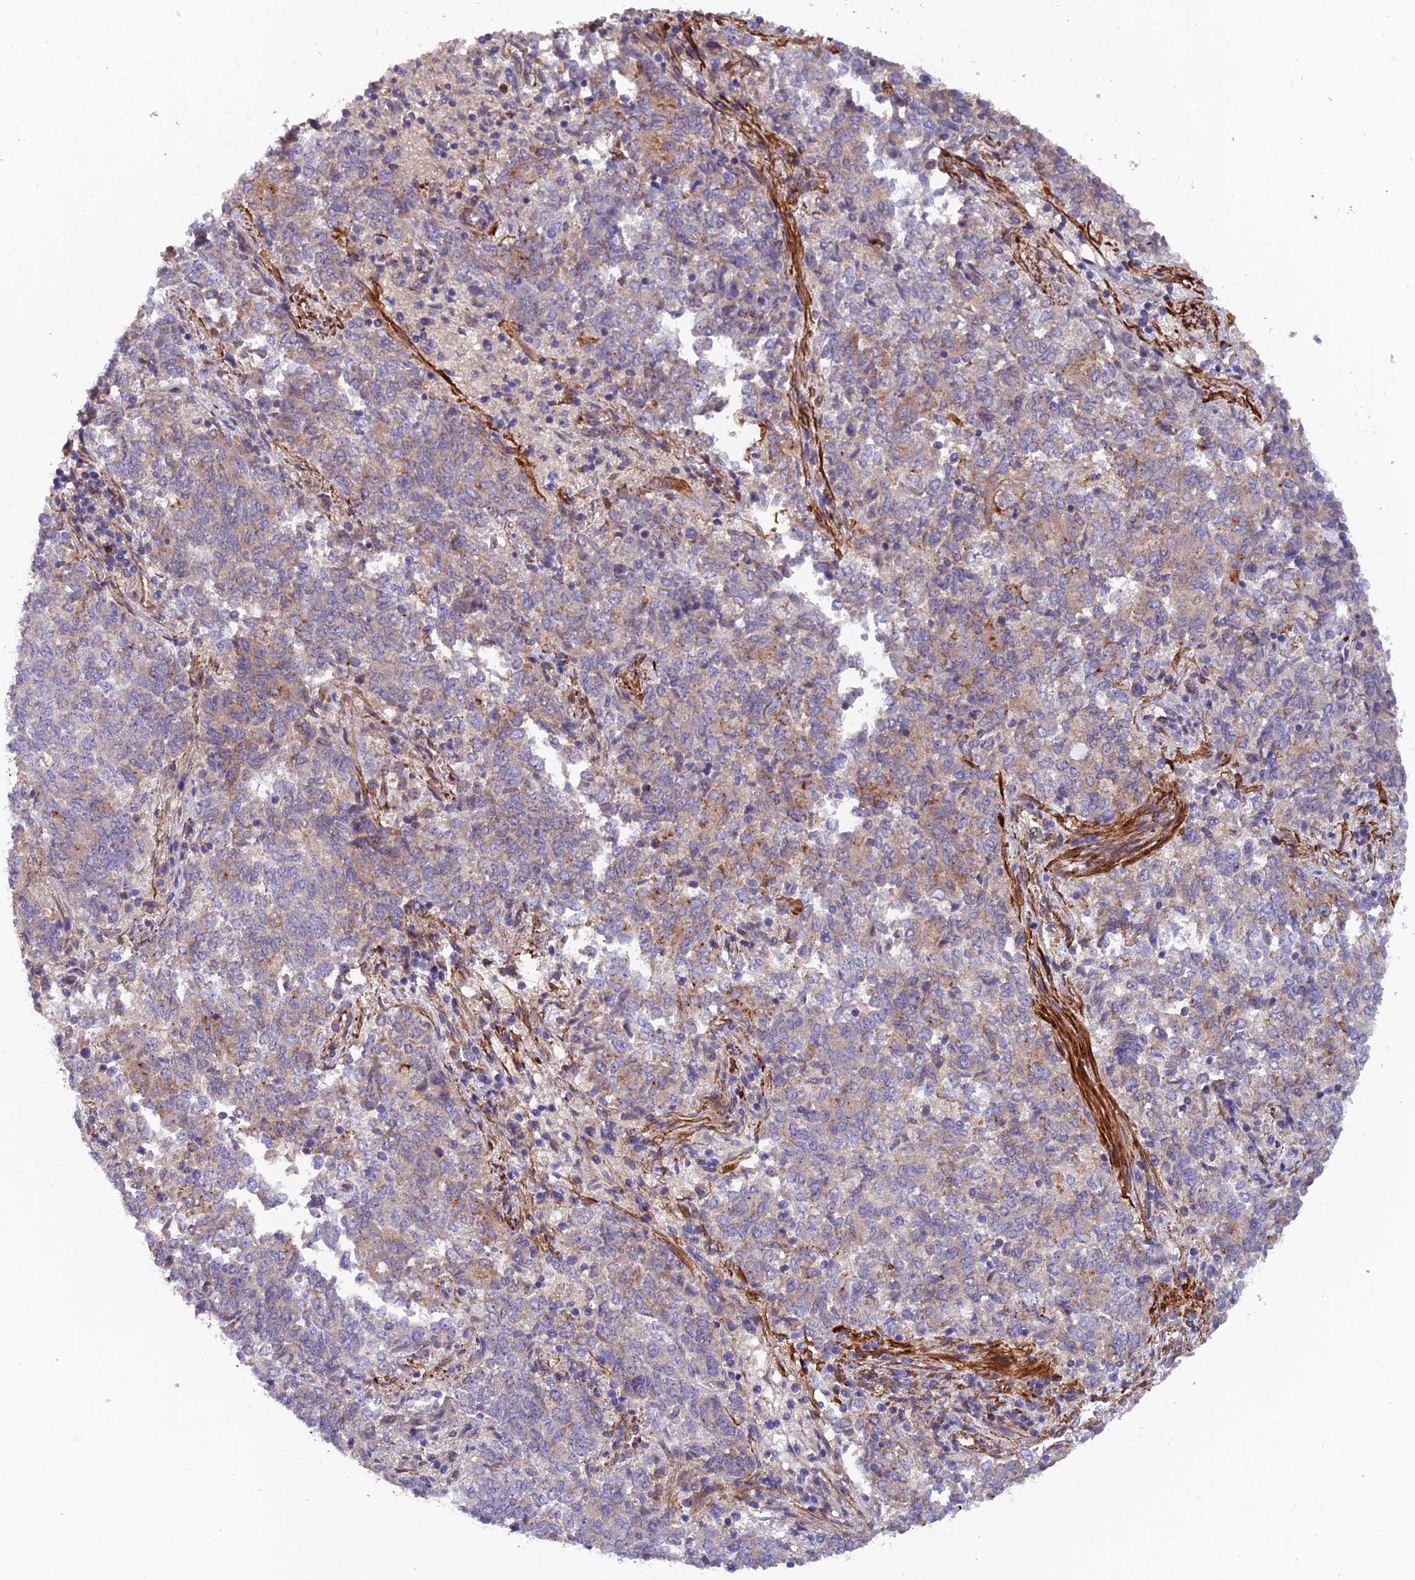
{"staining": {"intensity": "weak", "quantity": "<25%", "location": "cytoplasmic/membranous"}, "tissue": "endometrial cancer", "cell_type": "Tumor cells", "image_type": "cancer", "snomed": [{"axis": "morphology", "description": "Adenocarcinoma, NOS"}, {"axis": "topography", "description": "Endometrium"}], "caption": "This is a micrograph of IHC staining of endometrial adenocarcinoma, which shows no expression in tumor cells.", "gene": "RALGAPA2", "patient": {"sex": "female", "age": 80}}